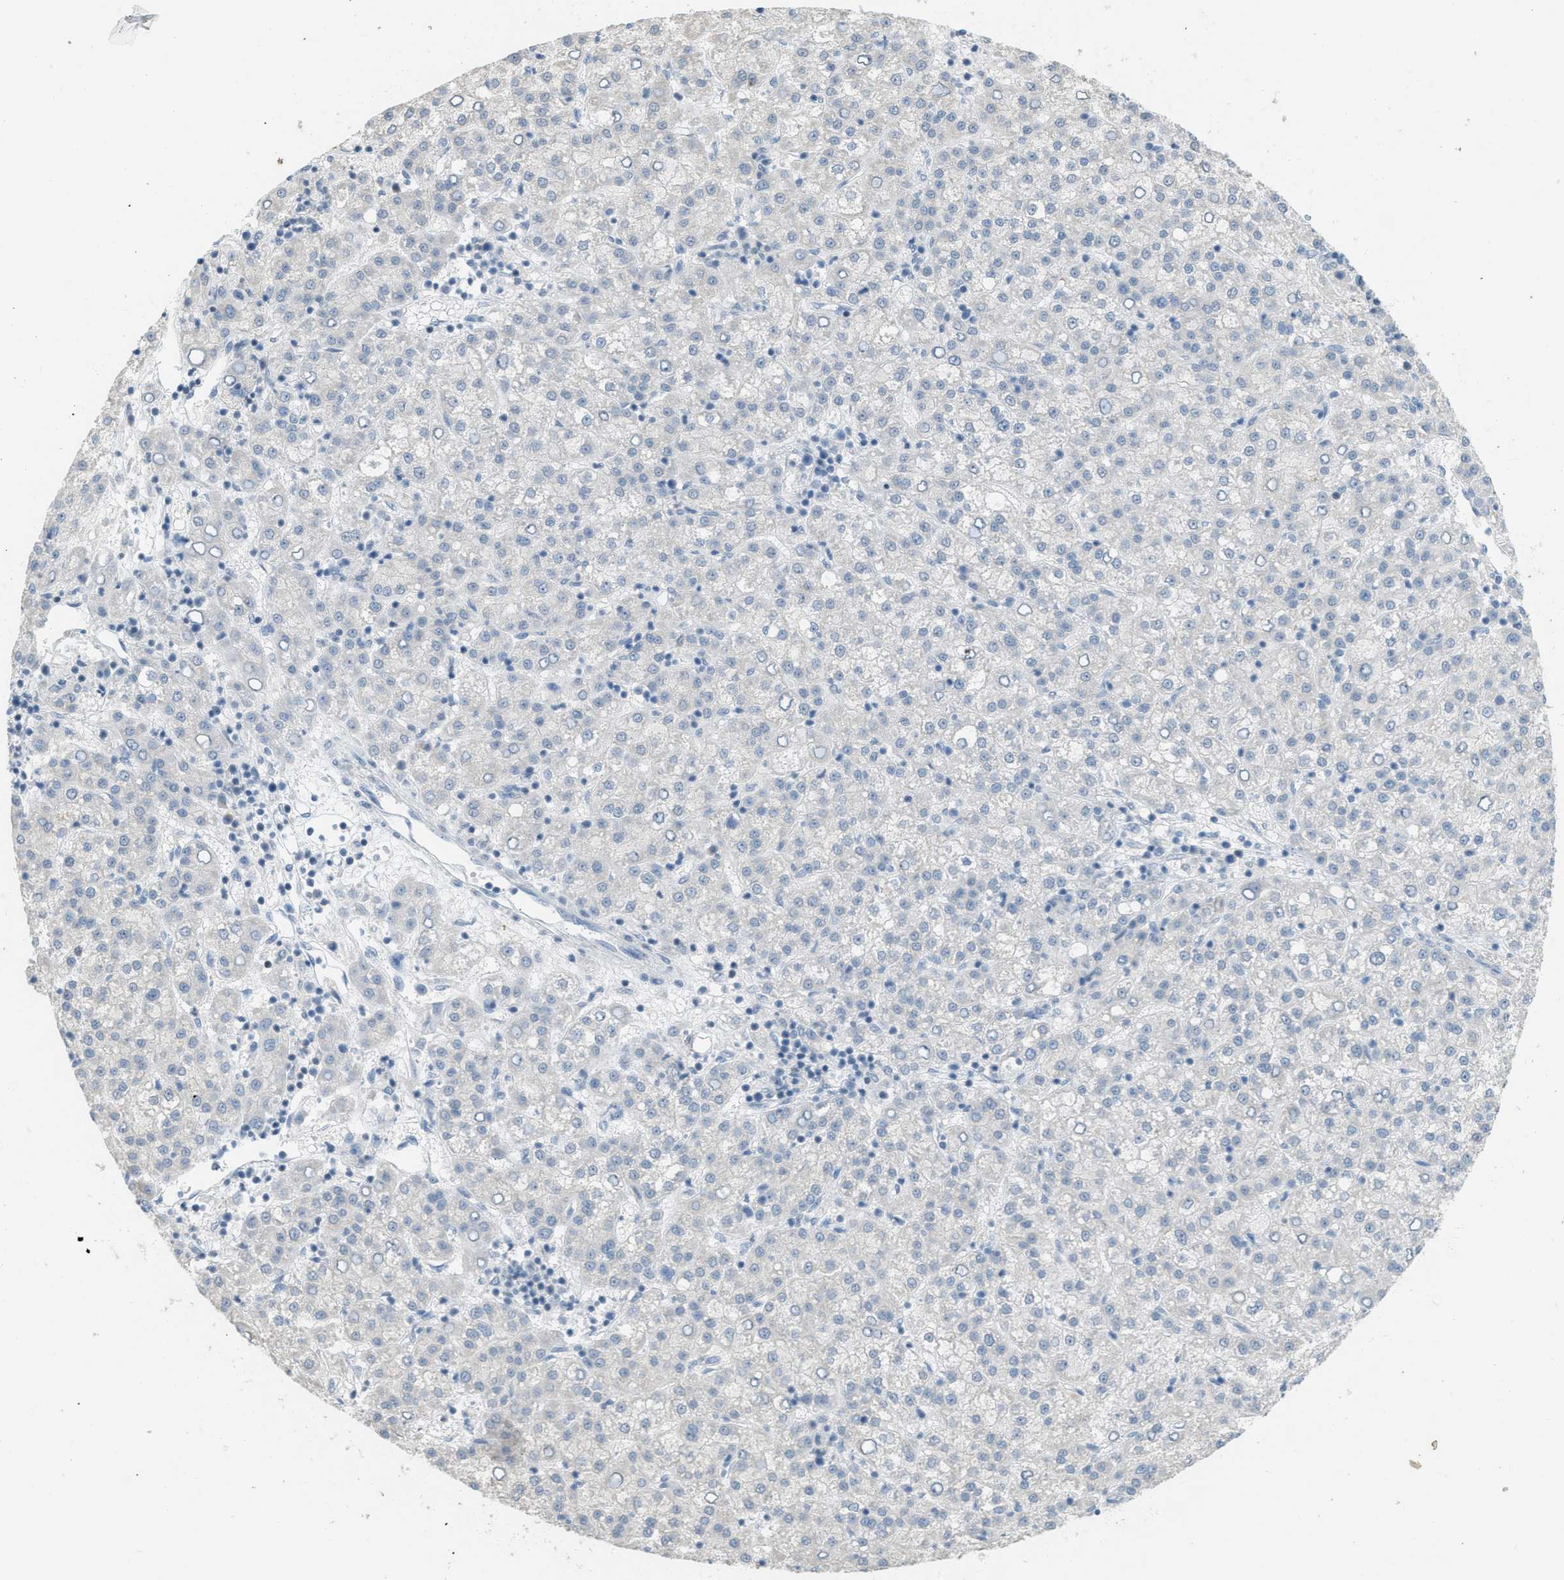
{"staining": {"intensity": "negative", "quantity": "none", "location": "none"}, "tissue": "liver cancer", "cell_type": "Tumor cells", "image_type": "cancer", "snomed": [{"axis": "morphology", "description": "Carcinoma, Hepatocellular, NOS"}, {"axis": "topography", "description": "Liver"}], "caption": "High power microscopy histopathology image of an IHC image of liver cancer (hepatocellular carcinoma), revealing no significant expression in tumor cells. (Brightfield microscopy of DAB immunohistochemistry (IHC) at high magnification).", "gene": "TXNDC2", "patient": {"sex": "female", "age": 58}}